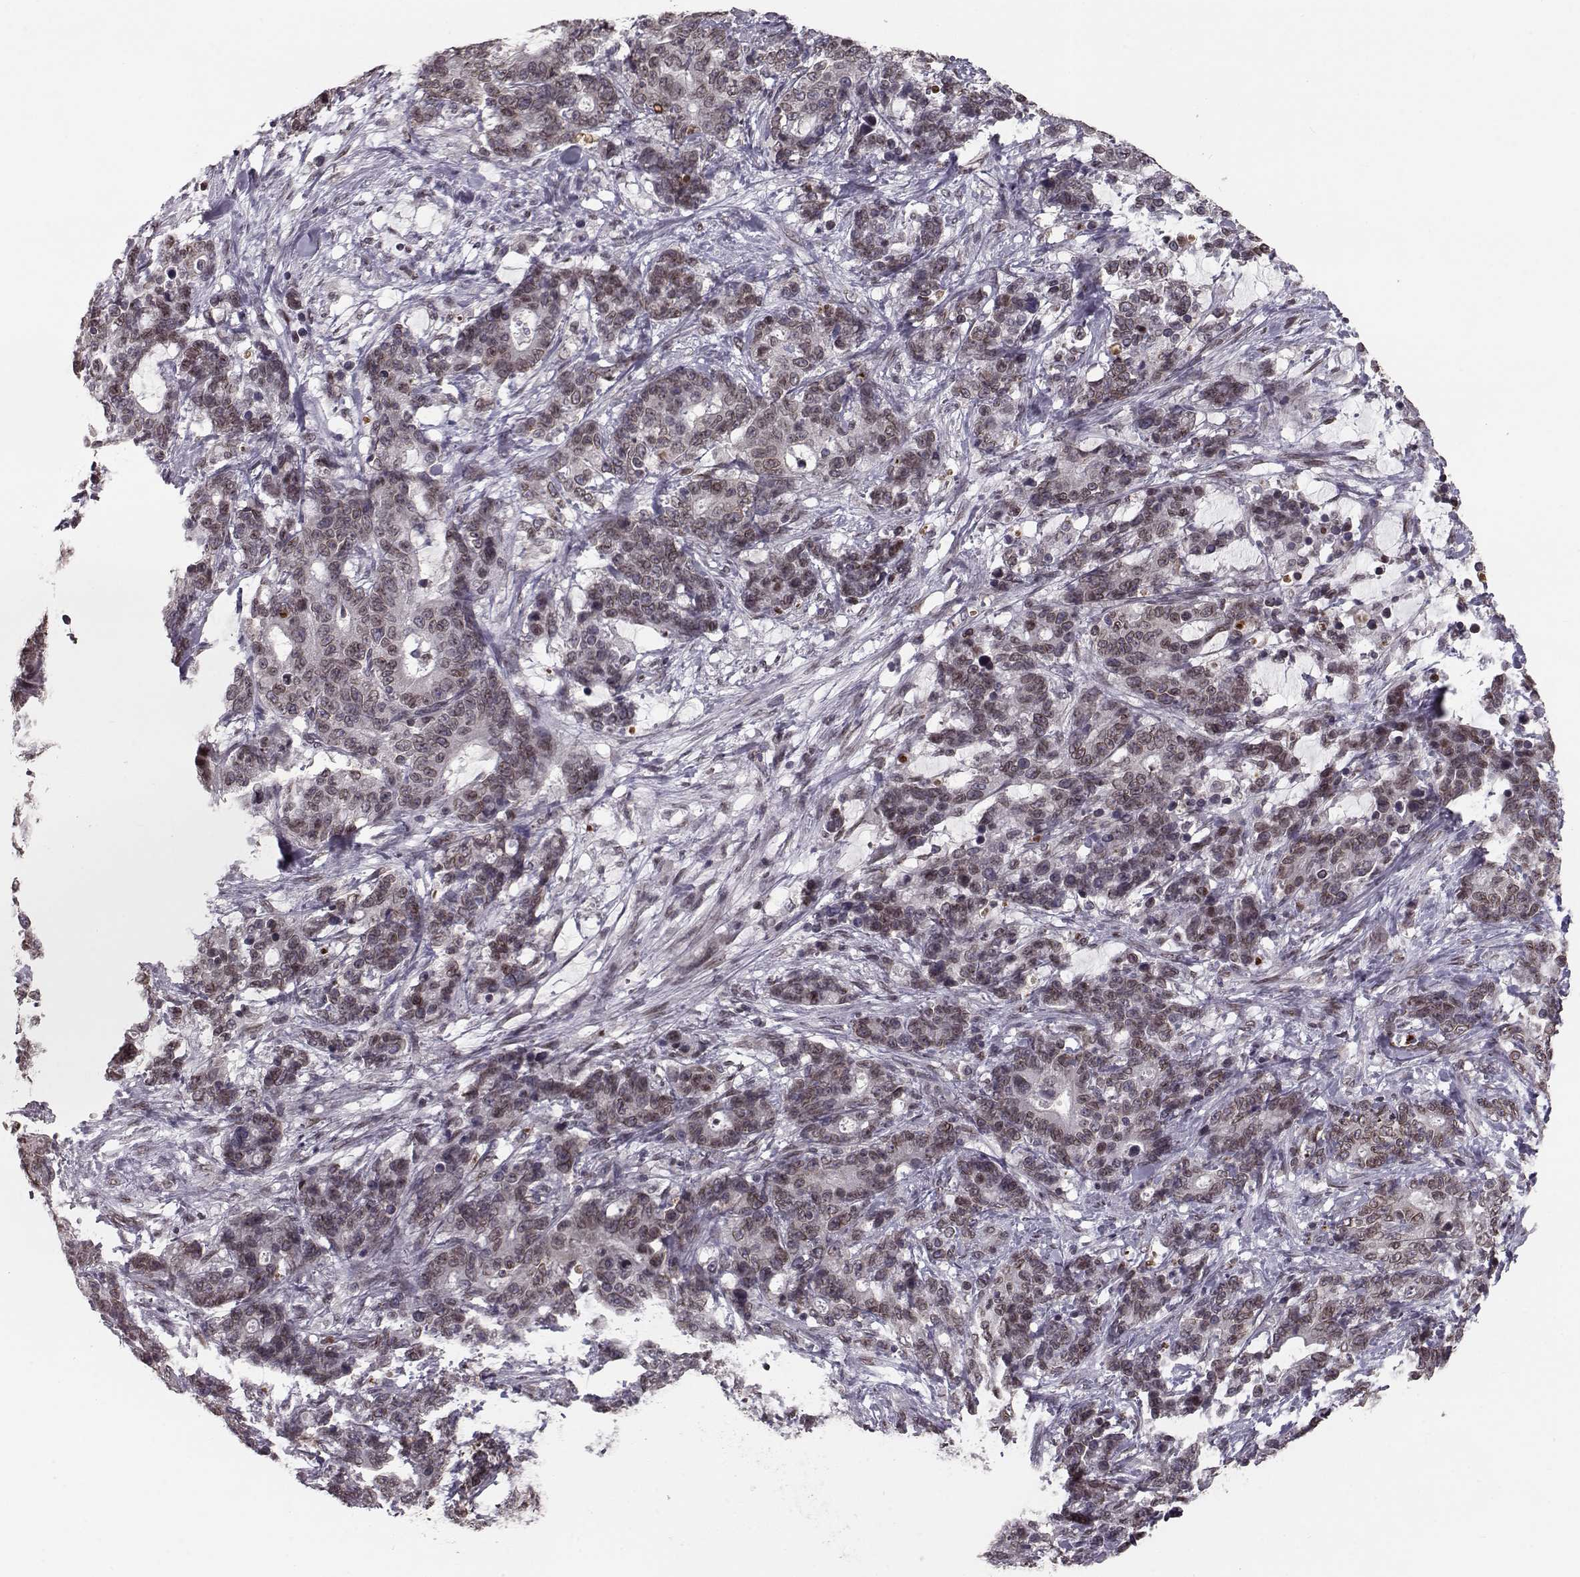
{"staining": {"intensity": "weak", "quantity": "25%-75%", "location": "cytoplasmic/membranous,nuclear"}, "tissue": "stomach cancer", "cell_type": "Tumor cells", "image_type": "cancer", "snomed": [{"axis": "morphology", "description": "Normal tissue, NOS"}, {"axis": "morphology", "description": "Adenocarcinoma, NOS"}, {"axis": "topography", "description": "Stomach"}], "caption": "Immunohistochemistry (DAB (3,3'-diaminobenzidine)) staining of stomach adenocarcinoma exhibits weak cytoplasmic/membranous and nuclear protein positivity in approximately 25%-75% of tumor cells.", "gene": "NUP37", "patient": {"sex": "female", "age": 64}}